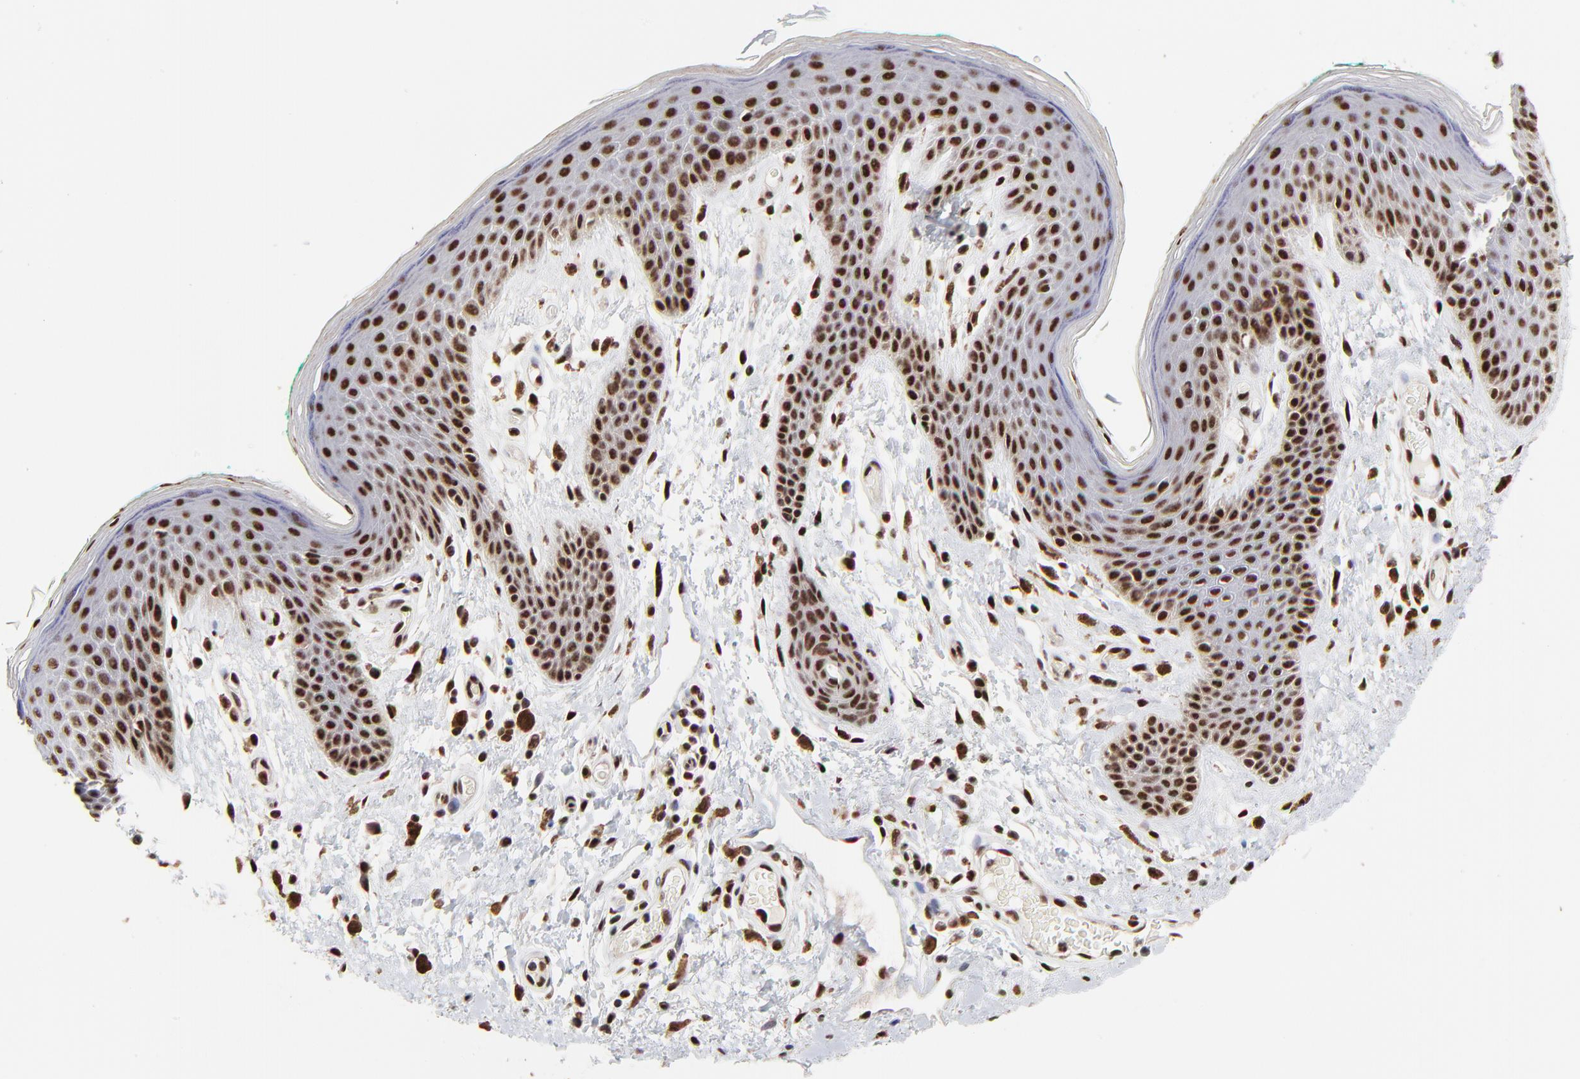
{"staining": {"intensity": "strong", "quantity": ">75%", "location": "nuclear"}, "tissue": "skin", "cell_type": "Epidermal cells", "image_type": "normal", "snomed": [{"axis": "morphology", "description": "Normal tissue, NOS"}, {"axis": "topography", "description": "Anal"}], "caption": "A brown stain labels strong nuclear positivity of a protein in epidermal cells of unremarkable human skin. Using DAB (brown) and hematoxylin (blue) stains, captured at high magnification using brightfield microscopy.", "gene": "RBM22", "patient": {"sex": "male", "age": 74}}